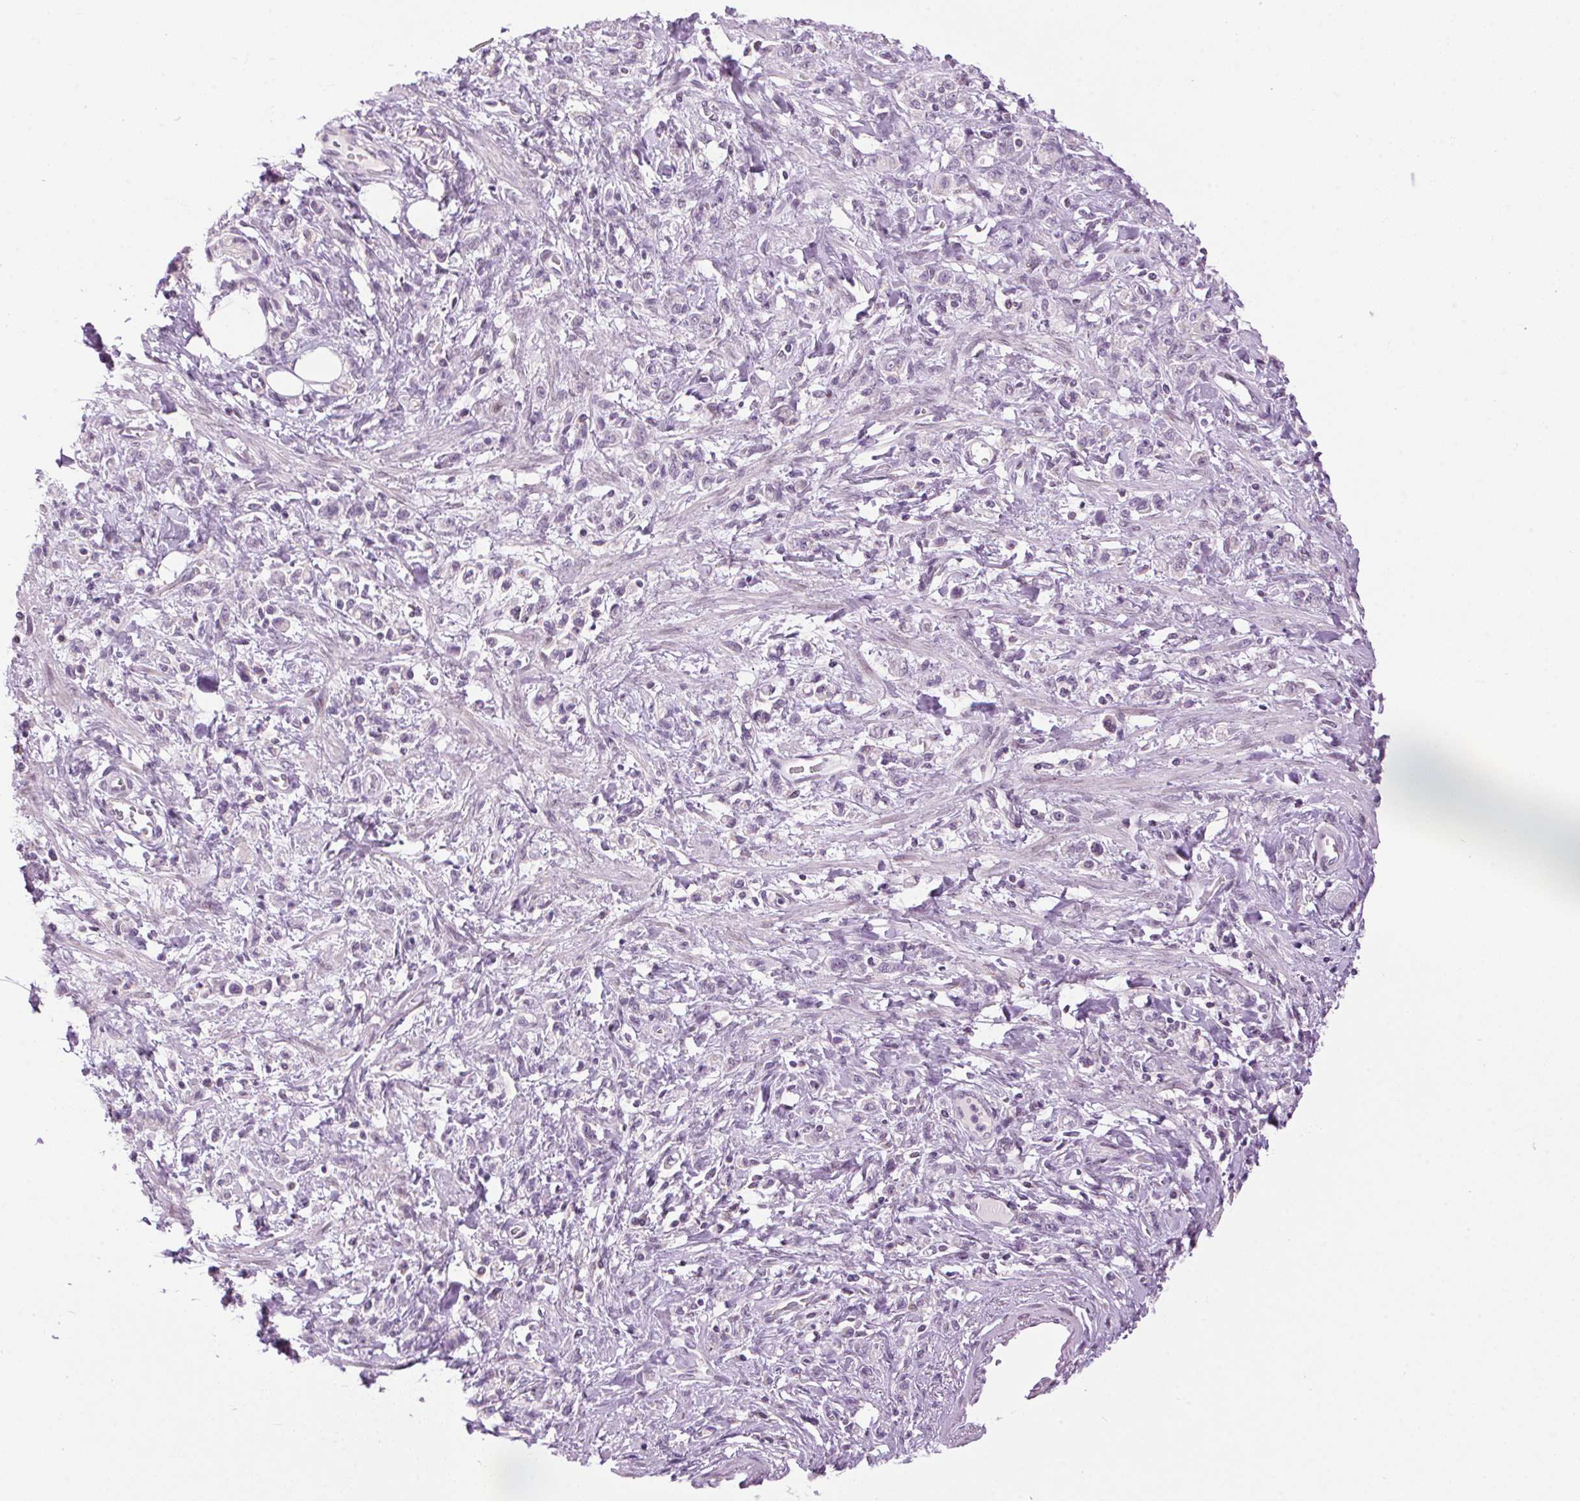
{"staining": {"intensity": "negative", "quantity": "none", "location": "none"}, "tissue": "stomach cancer", "cell_type": "Tumor cells", "image_type": "cancer", "snomed": [{"axis": "morphology", "description": "Adenocarcinoma, NOS"}, {"axis": "topography", "description": "Stomach"}], "caption": "IHC micrograph of adenocarcinoma (stomach) stained for a protein (brown), which shows no staining in tumor cells.", "gene": "SMIM13", "patient": {"sex": "male", "age": 77}}